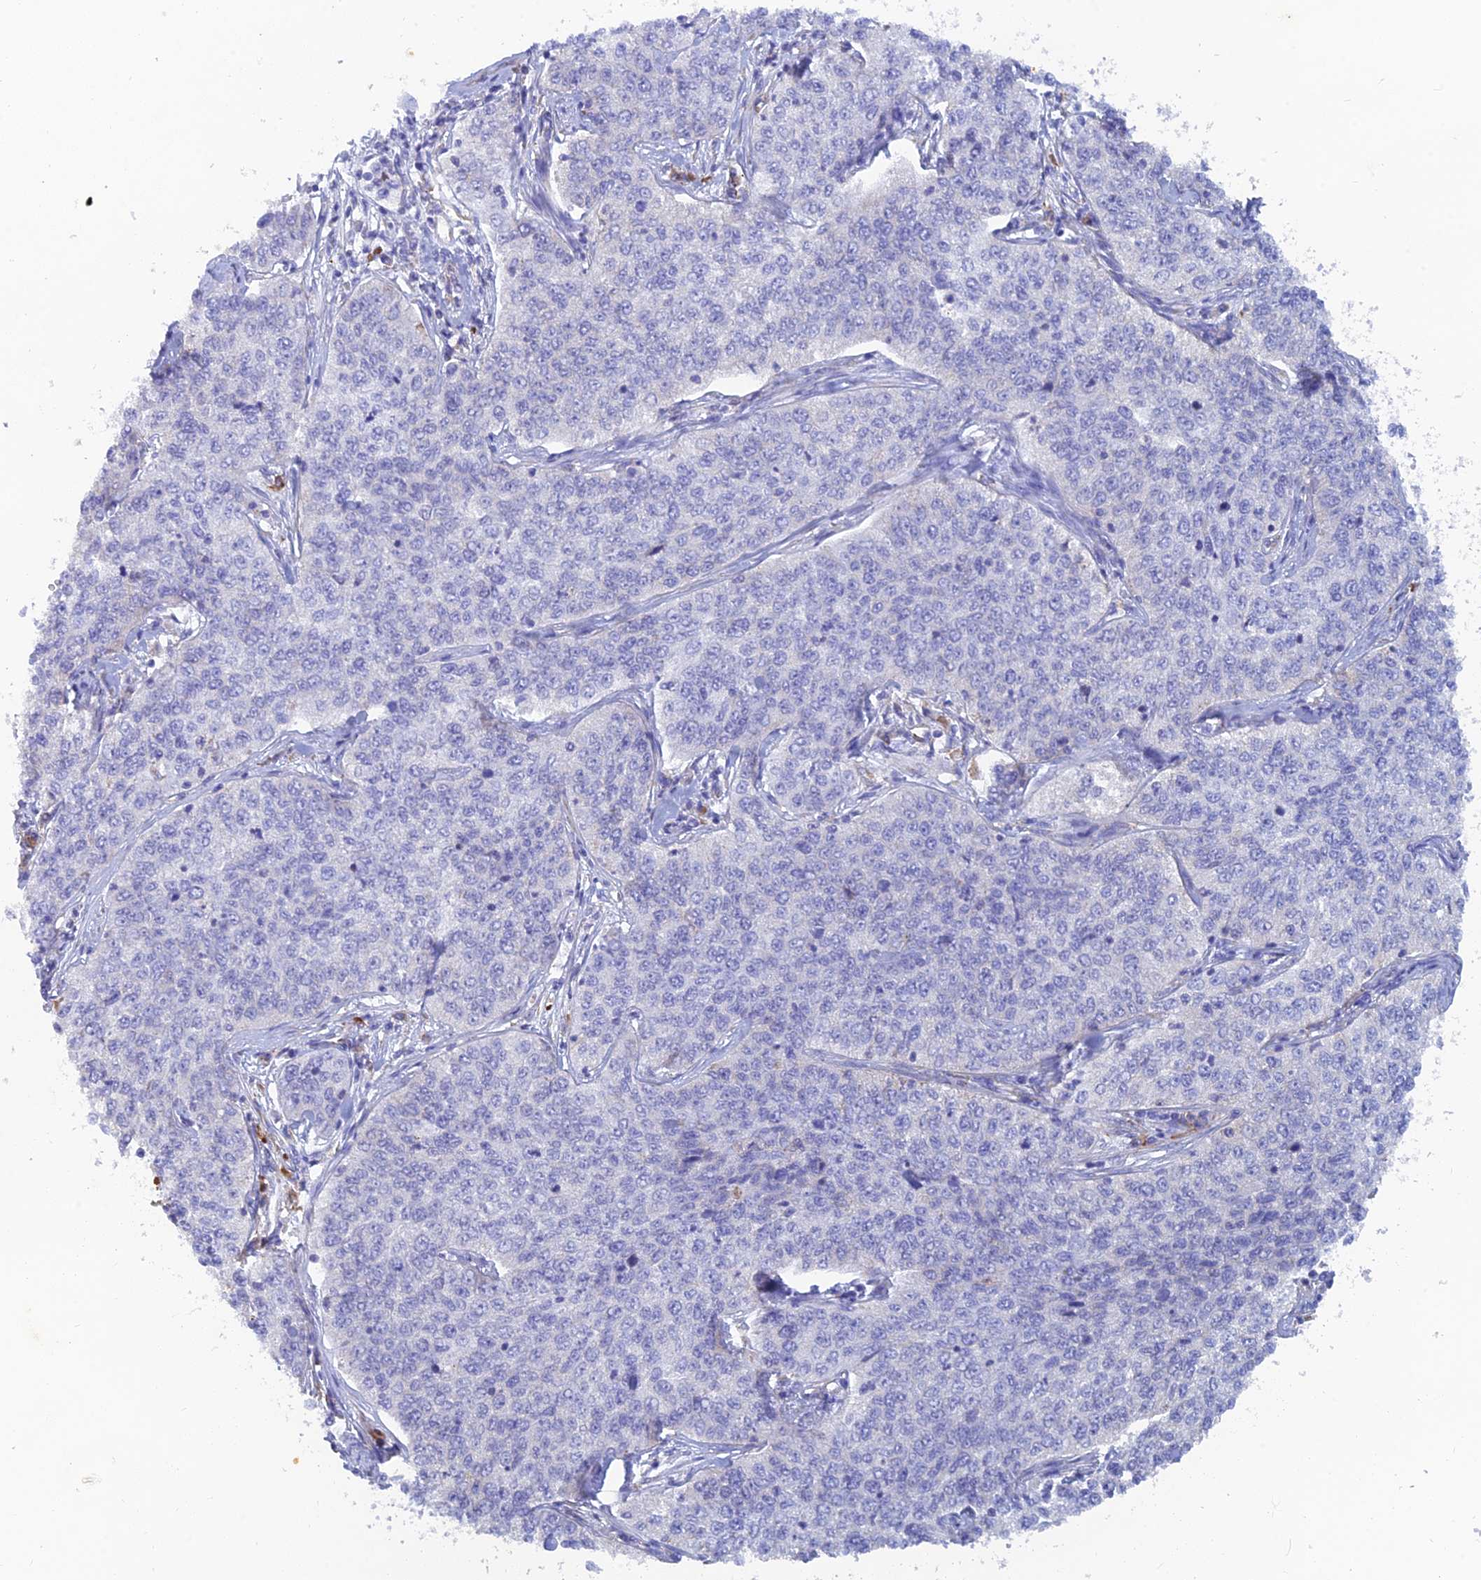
{"staining": {"intensity": "negative", "quantity": "none", "location": "none"}, "tissue": "cervical cancer", "cell_type": "Tumor cells", "image_type": "cancer", "snomed": [{"axis": "morphology", "description": "Squamous cell carcinoma, NOS"}, {"axis": "topography", "description": "Cervix"}], "caption": "Immunohistochemistry (IHC) micrograph of neoplastic tissue: human cervical squamous cell carcinoma stained with DAB (3,3'-diaminobenzidine) reveals no significant protein positivity in tumor cells.", "gene": "WDR35", "patient": {"sex": "female", "age": 35}}